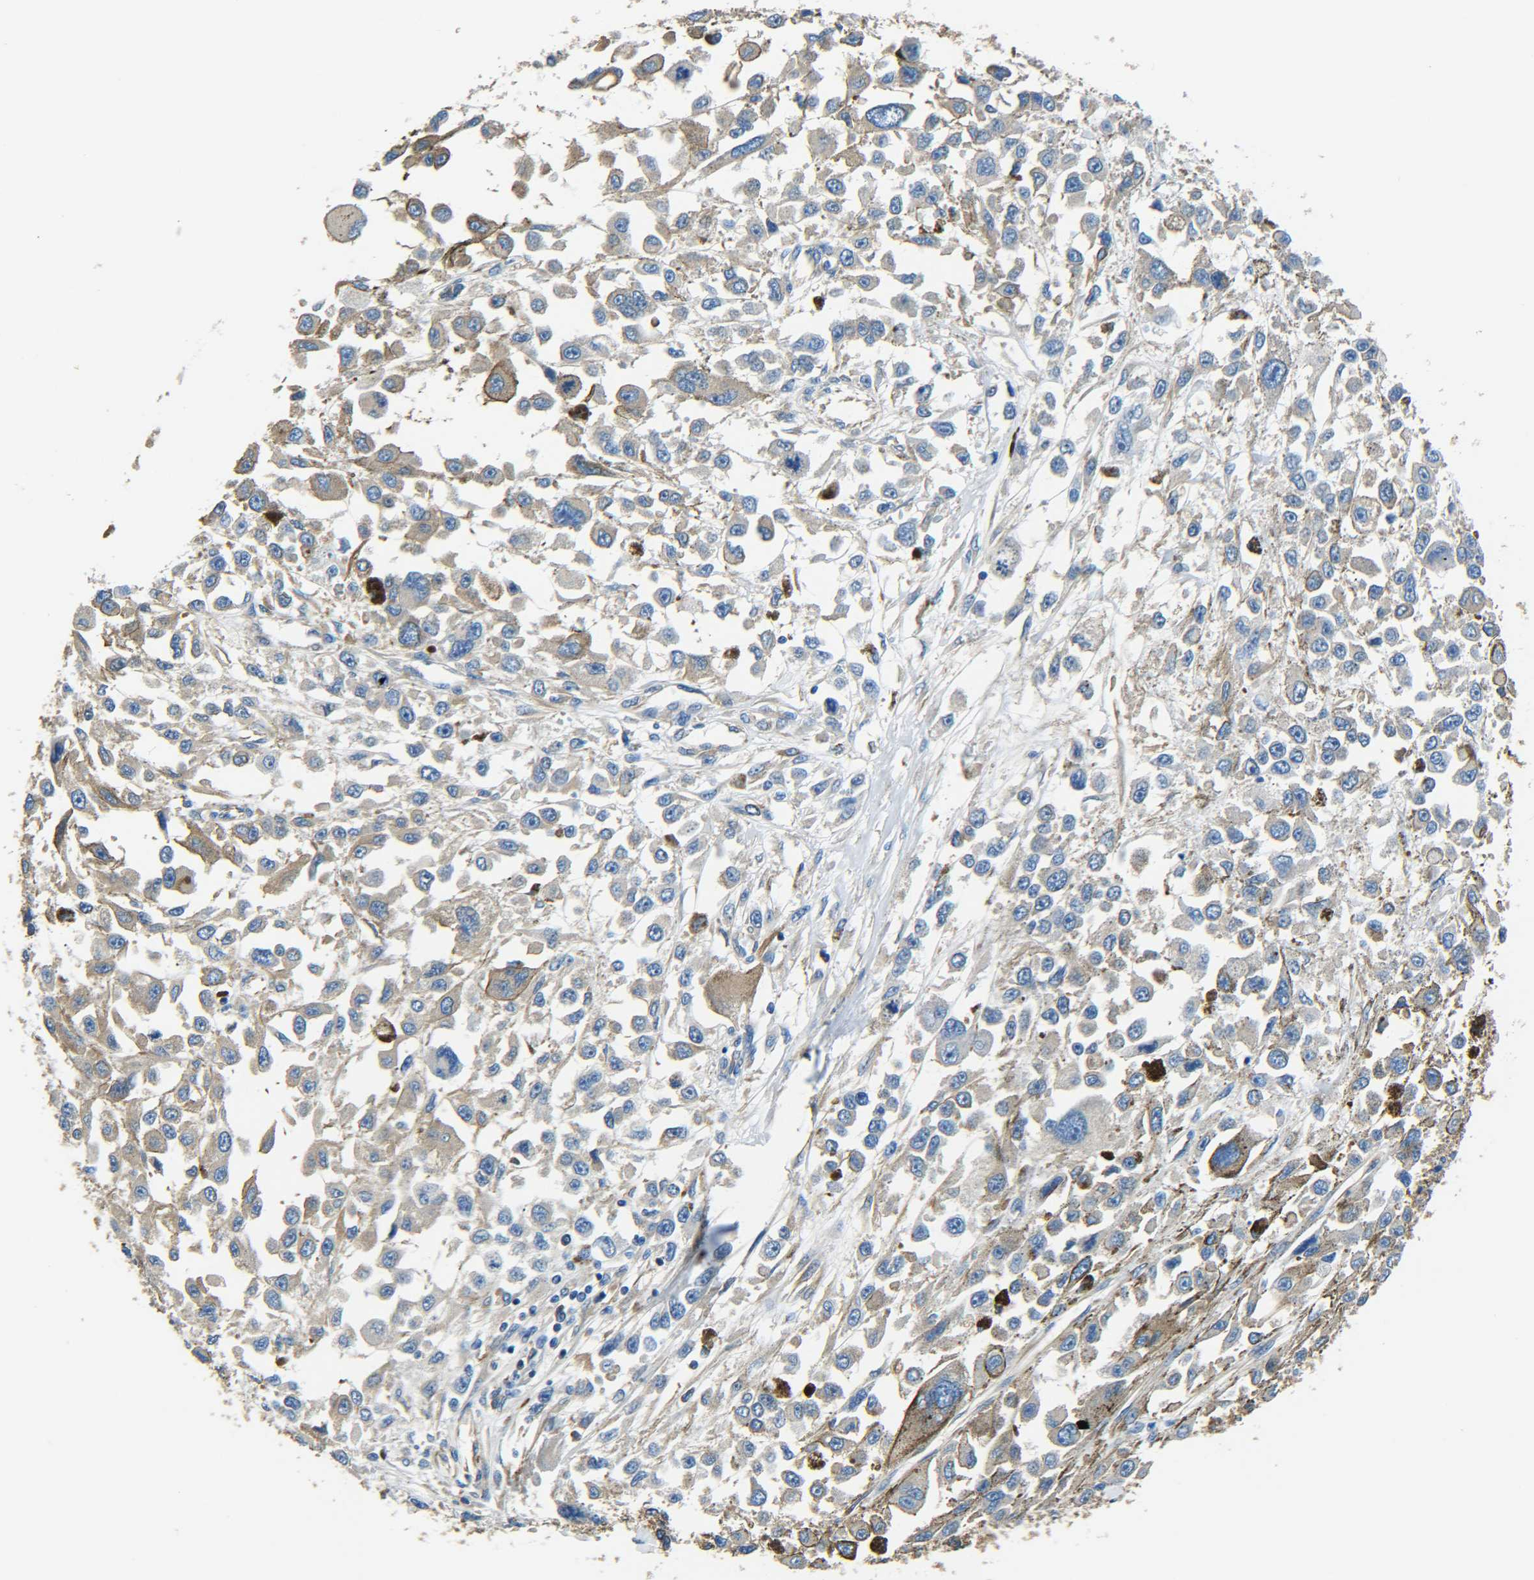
{"staining": {"intensity": "weak", "quantity": ">75%", "location": "cytoplasmic/membranous"}, "tissue": "melanoma", "cell_type": "Tumor cells", "image_type": "cancer", "snomed": [{"axis": "morphology", "description": "Malignant melanoma, Metastatic site"}, {"axis": "topography", "description": "Lymph node"}], "caption": "Weak cytoplasmic/membranous positivity is seen in about >75% of tumor cells in melanoma. The protein of interest is shown in brown color, while the nuclei are stained blue.", "gene": "TUBB", "patient": {"sex": "male", "age": 59}}